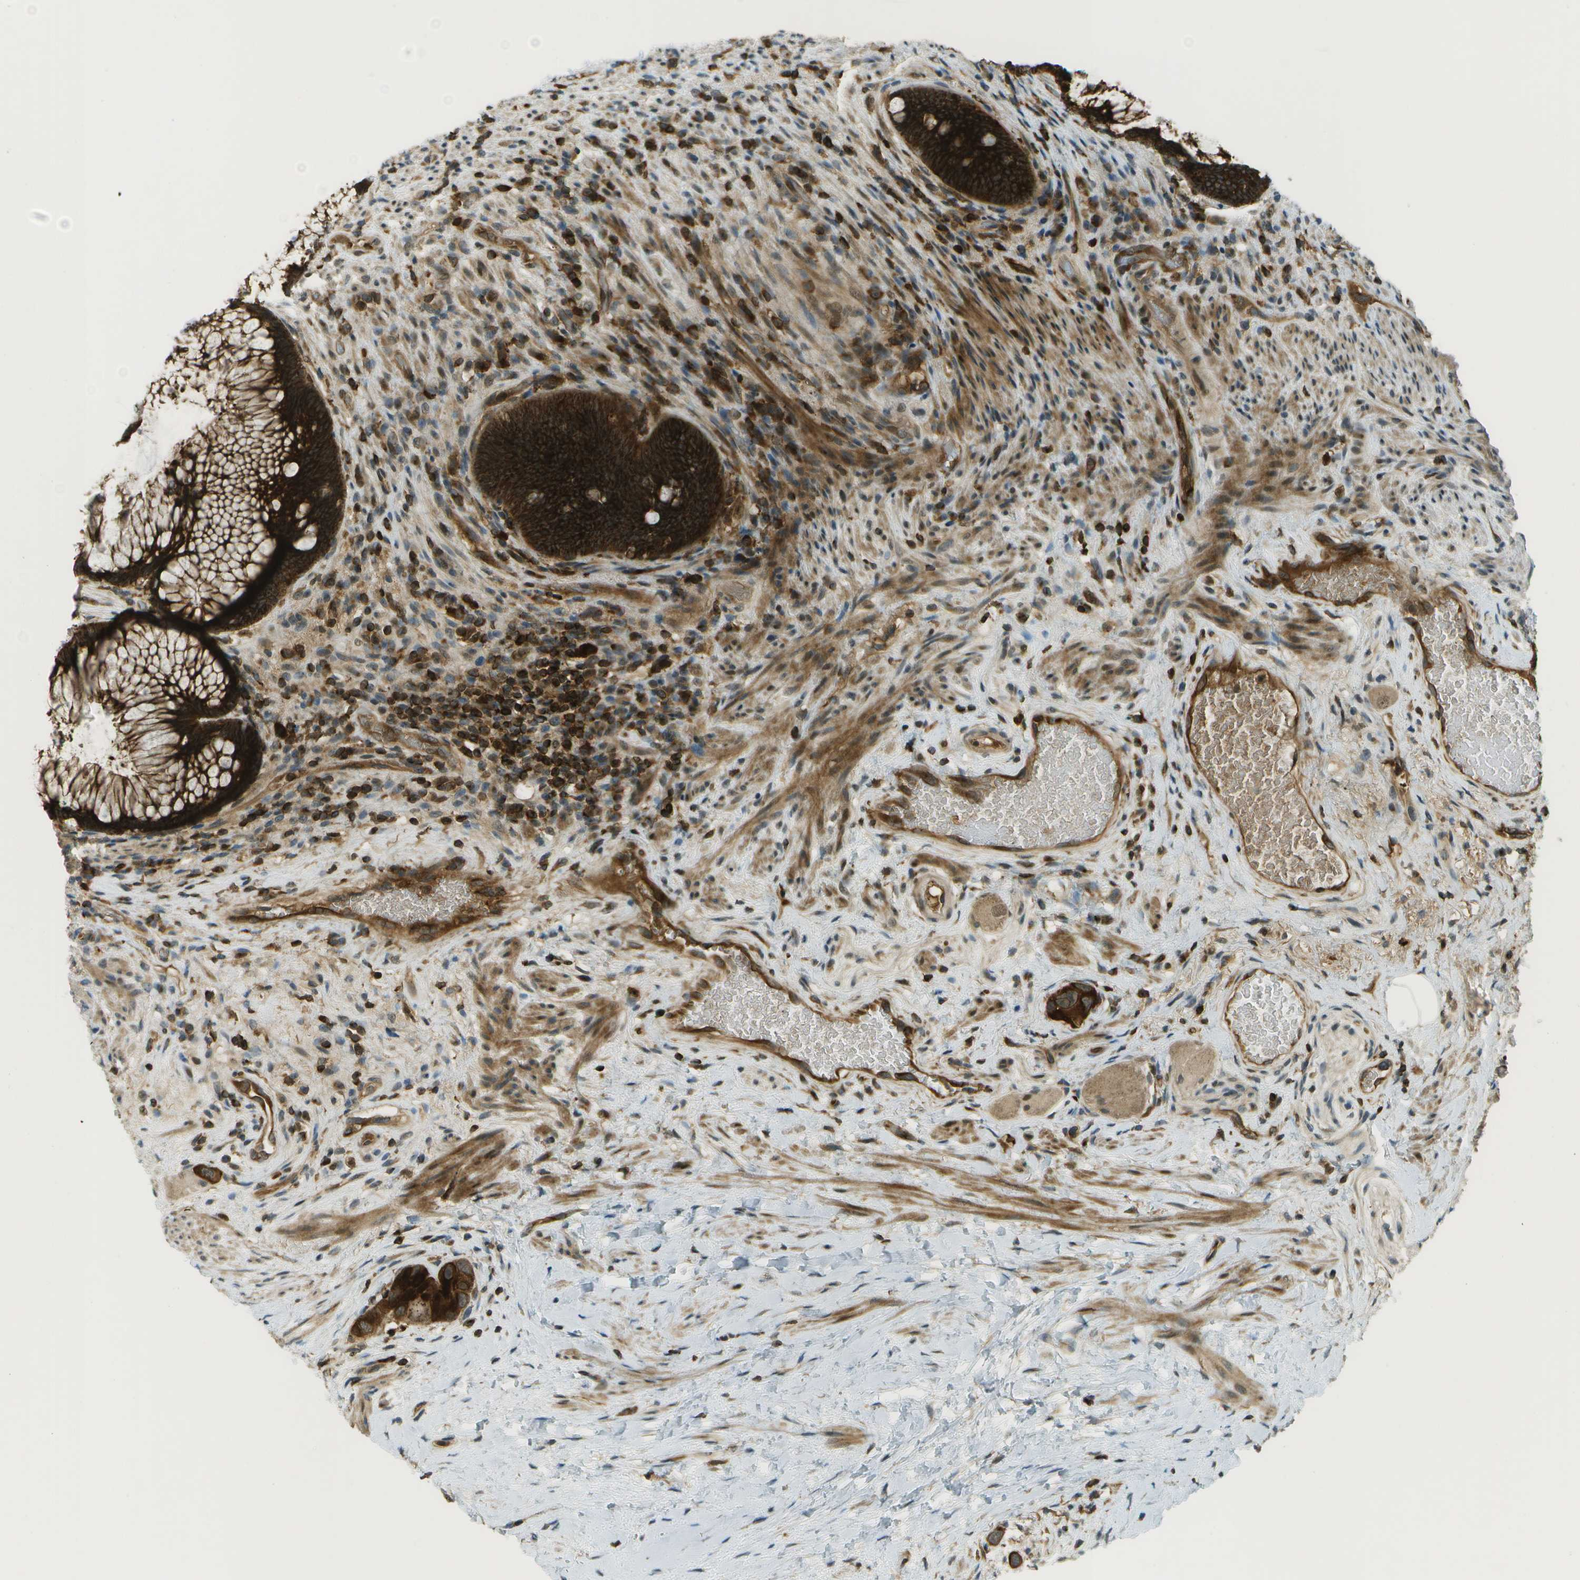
{"staining": {"intensity": "strong", "quantity": ">75%", "location": "cytoplasmic/membranous"}, "tissue": "colorectal cancer", "cell_type": "Tumor cells", "image_type": "cancer", "snomed": [{"axis": "morphology", "description": "Adenocarcinoma, NOS"}, {"axis": "topography", "description": "Rectum"}], "caption": "Immunohistochemistry histopathology image of neoplastic tissue: human colorectal cancer (adenocarcinoma) stained using immunohistochemistry displays high levels of strong protein expression localized specifically in the cytoplasmic/membranous of tumor cells, appearing as a cytoplasmic/membranous brown color.", "gene": "TMTC1", "patient": {"sex": "male", "age": 51}}